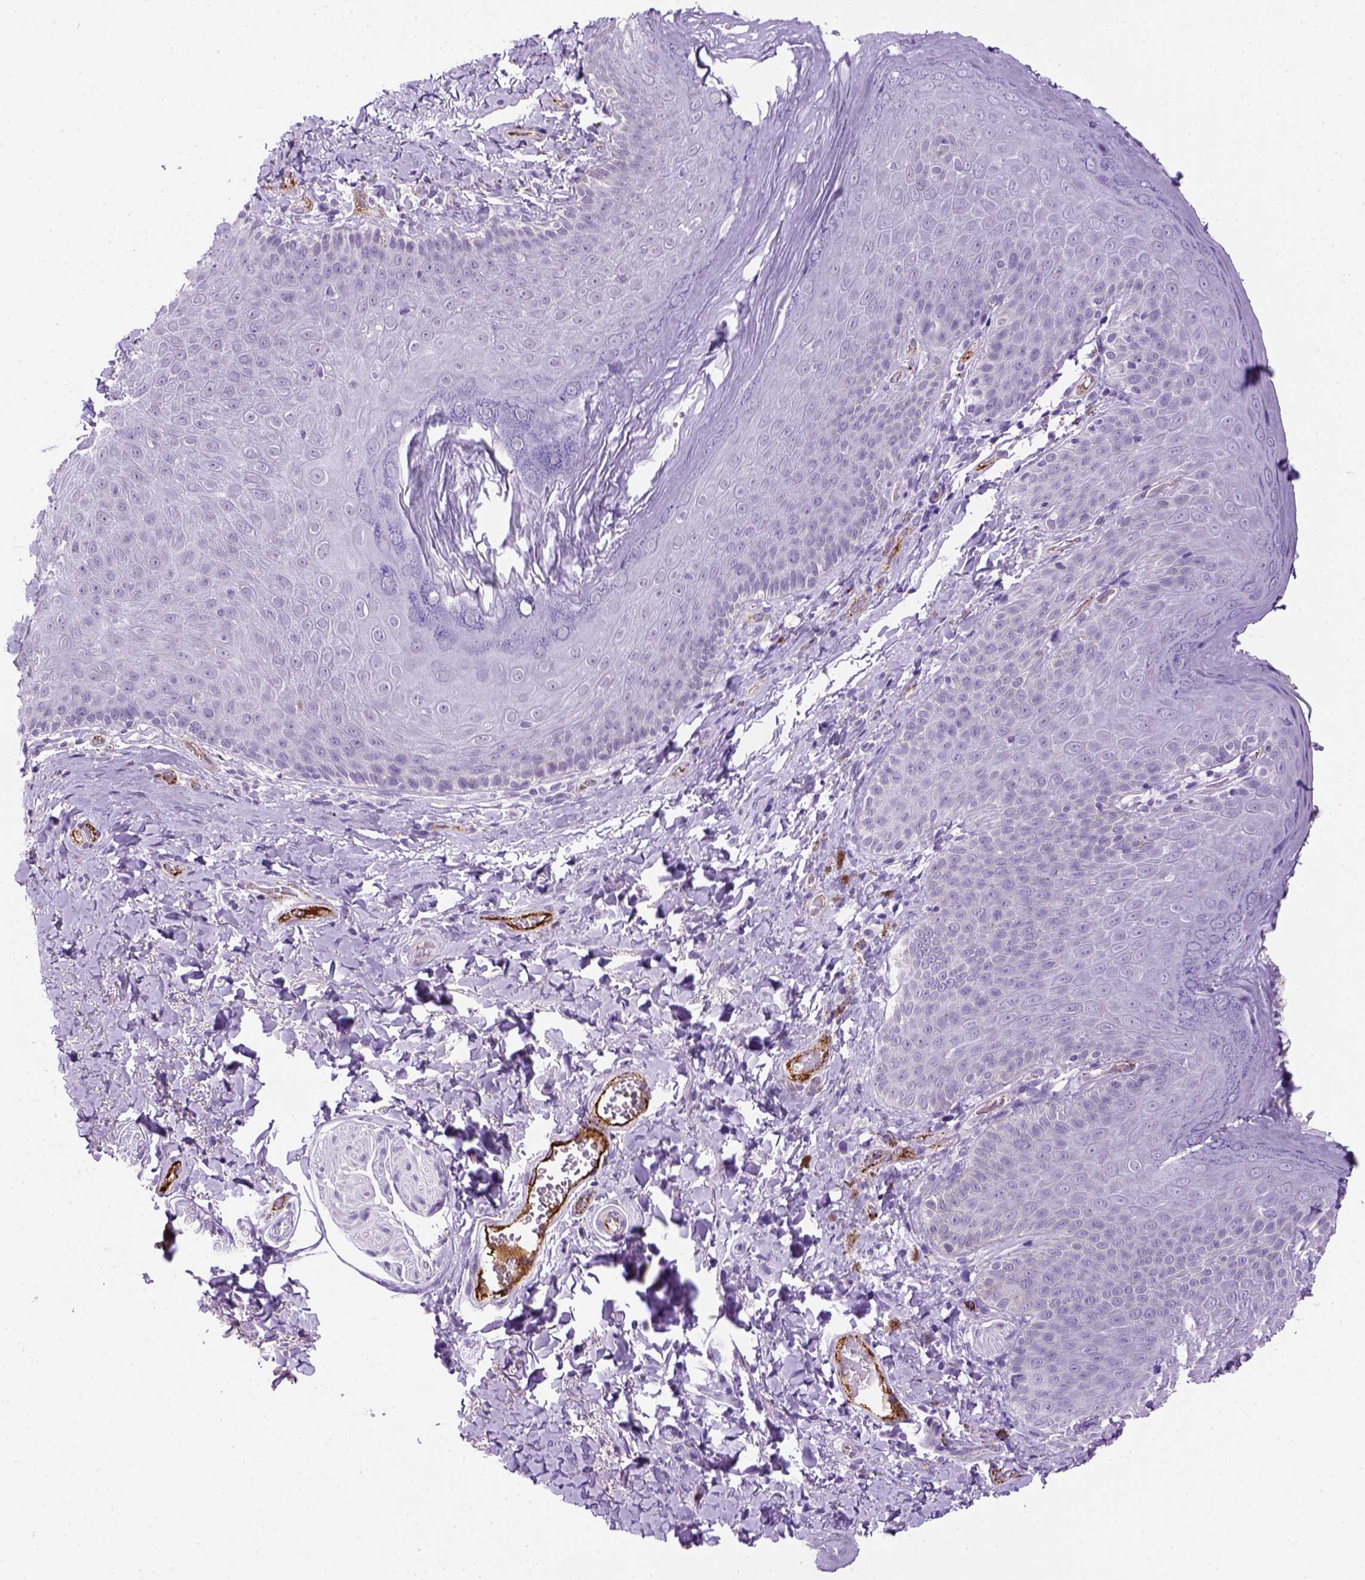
{"staining": {"intensity": "negative", "quantity": "none", "location": "none"}, "tissue": "skin", "cell_type": "Epidermal cells", "image_type": "normal", "snomed": [{"axis": "morphology", "description": "Normal tissue, NOS"}, {"axis": "topography", "description": "Anal"}], "caption": "Immunohistochemistry image of benign human skin stained for a protein (brown), which displays no staining in epidermal cells. (Immunohistochemistry (ihc), brightfield microscopy, high magnification).", "gene": "VWF", "patient": {"sex": "male", "age": 53}}